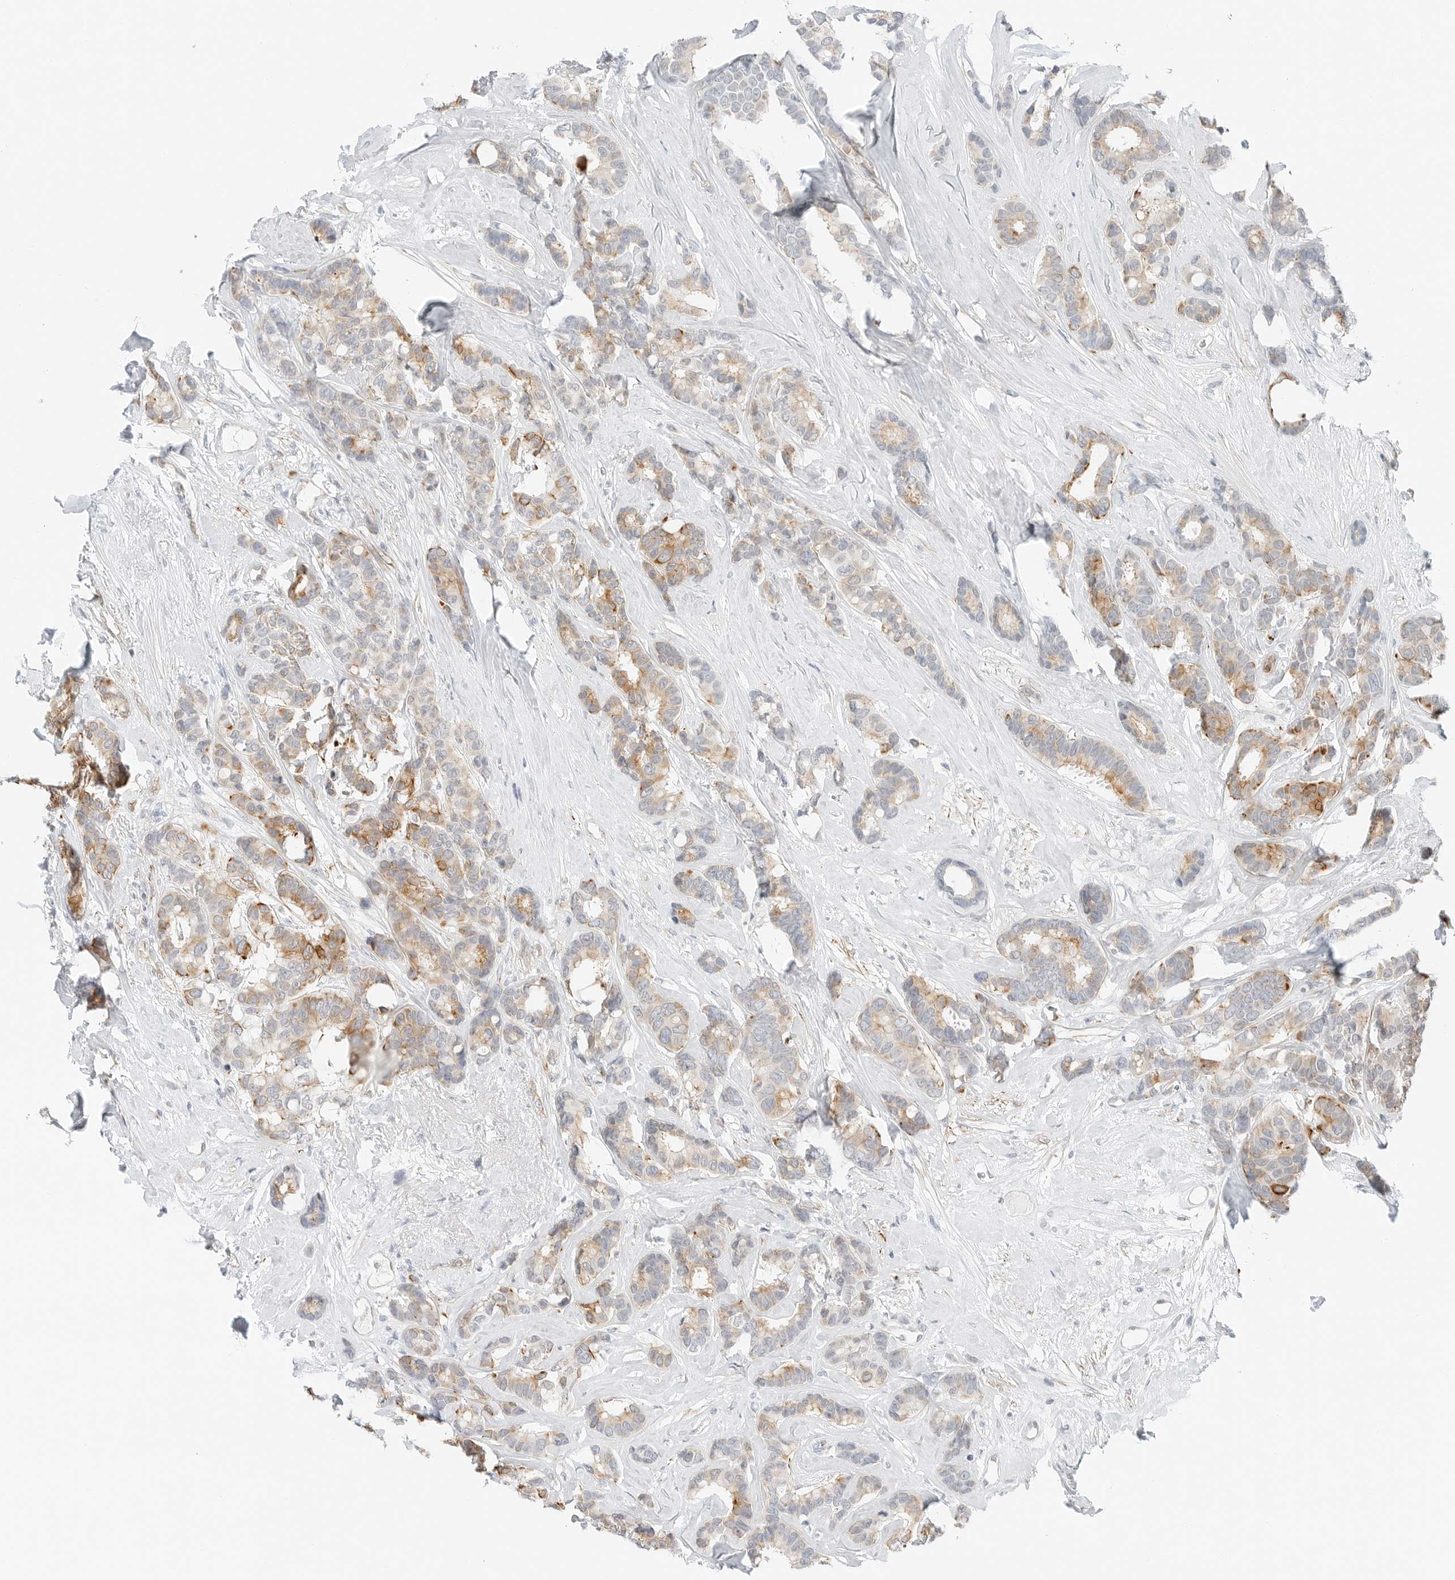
{"staining": {"intensity": "moderate", "quantity": "25%-75%", "location": "cytoplasmic/membranous"}, "tissue": "breast cancer", "cell_type": "Tumor cells", "image_type": "cancer", "snomed": [{"axis": "morphology", "description": "Duct carcinoma"}, {"axis": "topography", "description": "Breast"}], "caption": "A medium amount of moderate cytoplasmic/membranous positivity is identified in about 25%-75% of tumor cells in breast cancer (infiltrating ductal carcinoma) tissue. Immunohistochemistry stains the protein in brown and the nuclei are stained blue.", "gene": "IQCC", "patient": {"sex": "female", "age": 87}}